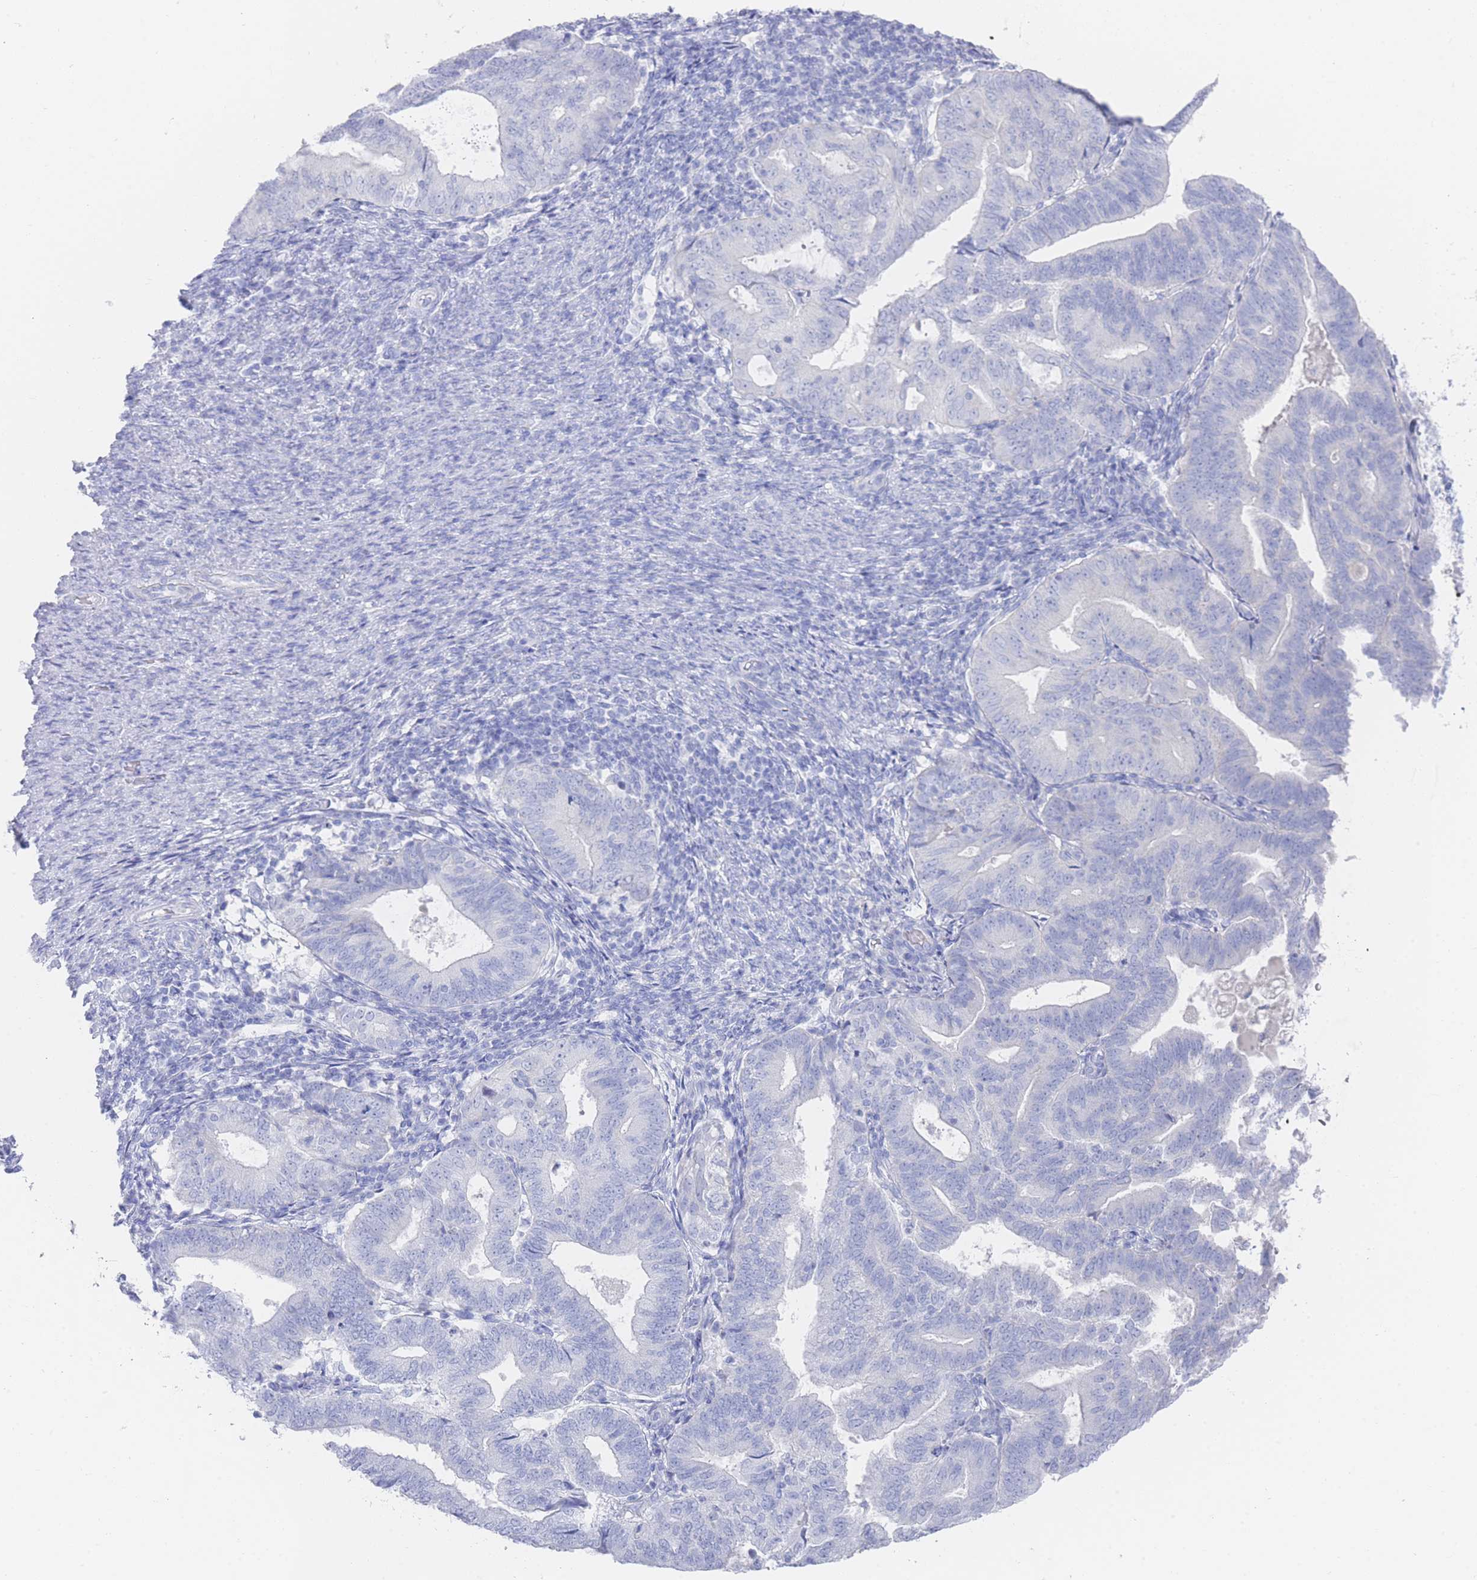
{"staining": {"intensity": "negative", "quantity": "none", "location": "none"}, "tissue": "endometrial cancer", "cell_type": "Tumor cells", "image_type": "cancer", "snomed": [{"axis": "morphology", "description": "Adenocarcinoma, NOS"}, {"axis": "topography", "description": "Endometrium"}], "caption": "Immunohistochemical staining of human adenocarcinoma (endometrial) displays no significant staining in tumor cells.", "gene": "LRRC37A", "patient": {"sex": "female", "age": 70}}